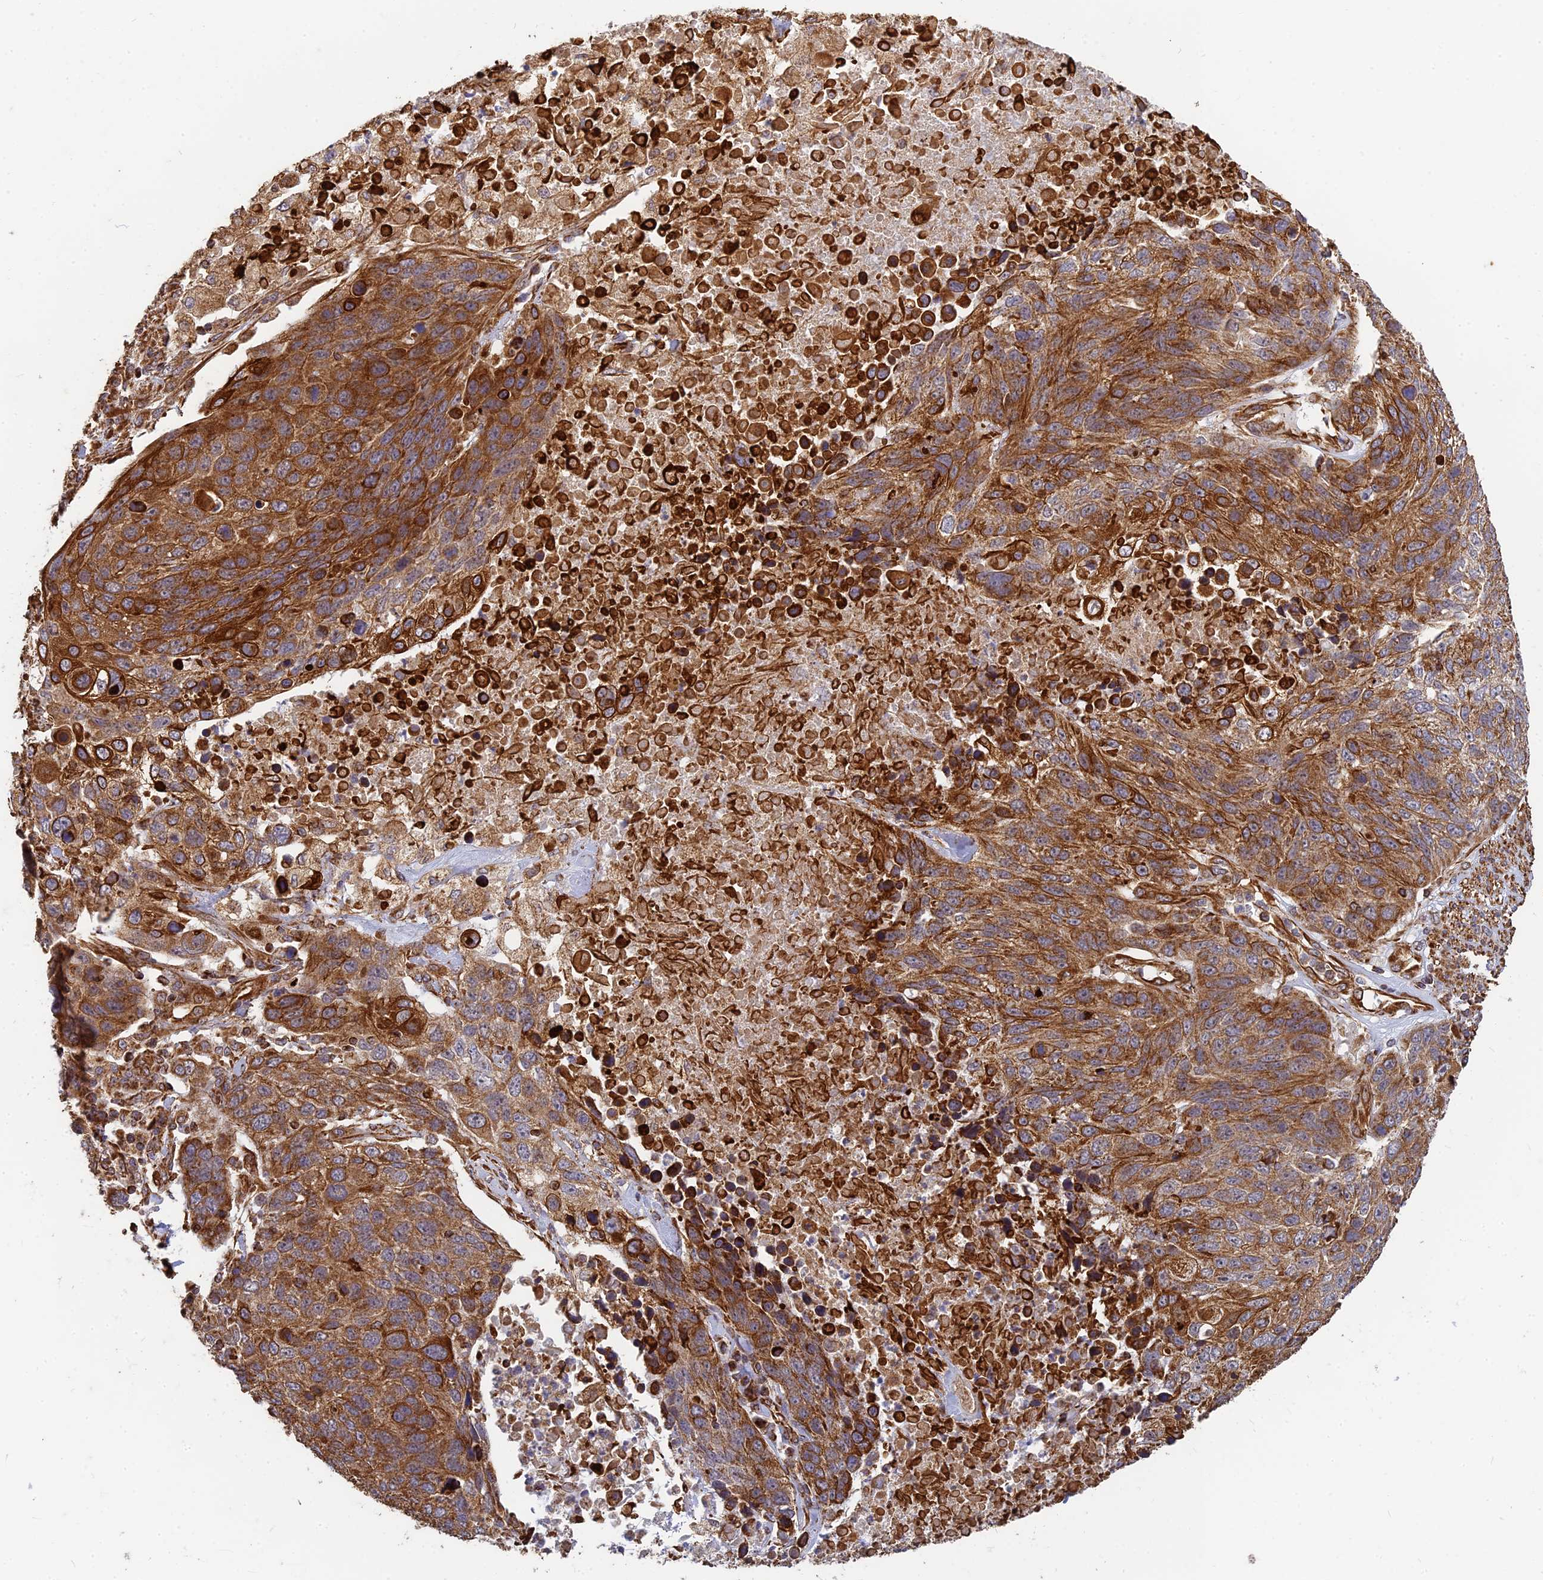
{"staining": {"intensity": "strong", "quantity": ">75%", "location": "cytoplasmic/membranous"}, "tissue": "lung cancer", "cell_type": "Tumor cells", "image_type": "cancer", "snomed": [{"axis": "morphology", "description": "Normal tissue, NOS"}, {"axis": "morphology", "description": "Squamous cell carcinoma, NOS"}, {"axis": "topography", "description": "Lymph node"}, {"axis": "topography", "description": "Lung"}], "caption": "A high-resolution micrograph shows immunohistochemistry (IHC) staining of lung squamous cell carcinoma, which reveals strong cytoplasmic/membranous staining in approximately >75% of tumor cells.", "gene": "DSTYK", "patient": {"sex": "male", "age": 66}}